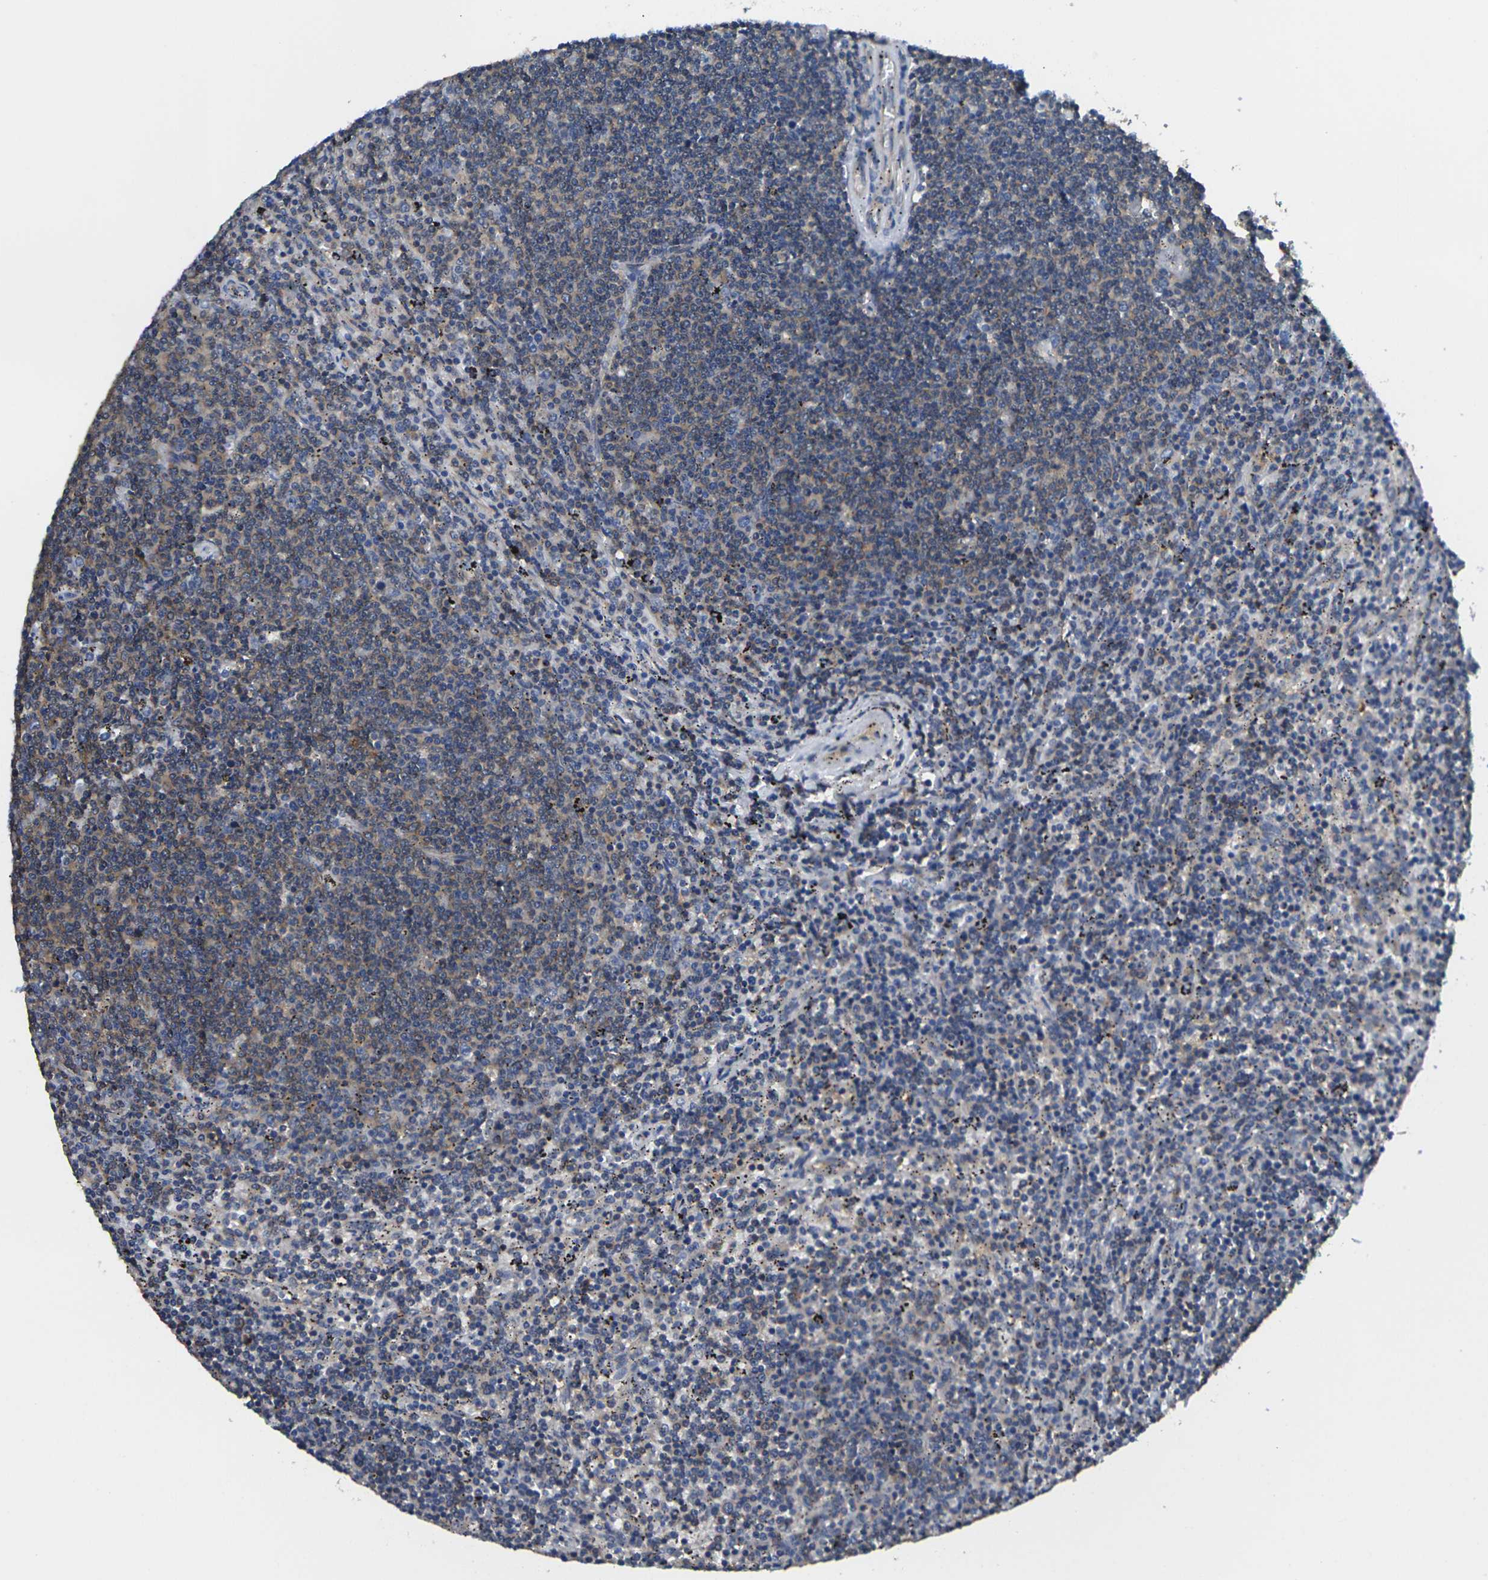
{"staining": {"intensity": "moderate", "quantity": "<25%", "location": "cytoplasmic/membranous"}, "tissue": "lymphoma", "cell_type": "Tumor cells", "image_type": "cancer", "snomed": [{"axis": "morphology", "description": "Malignant lymphoma, non-Hodgkin's type, Low grade"}, {"axis": "topography", "description": "Spleen"}], "caption": "A brown stain labels moderate cytoplasmic/membranous staining of a protein in human low-grade malignant lymphoma, non-Hodgkin's type tumor cells. Immunohistochemistry stains the protein of interest in brown and the nuclei are stained blue.", "gene": "TMCC2", "patient": {"sex": "female", "age": 50}}